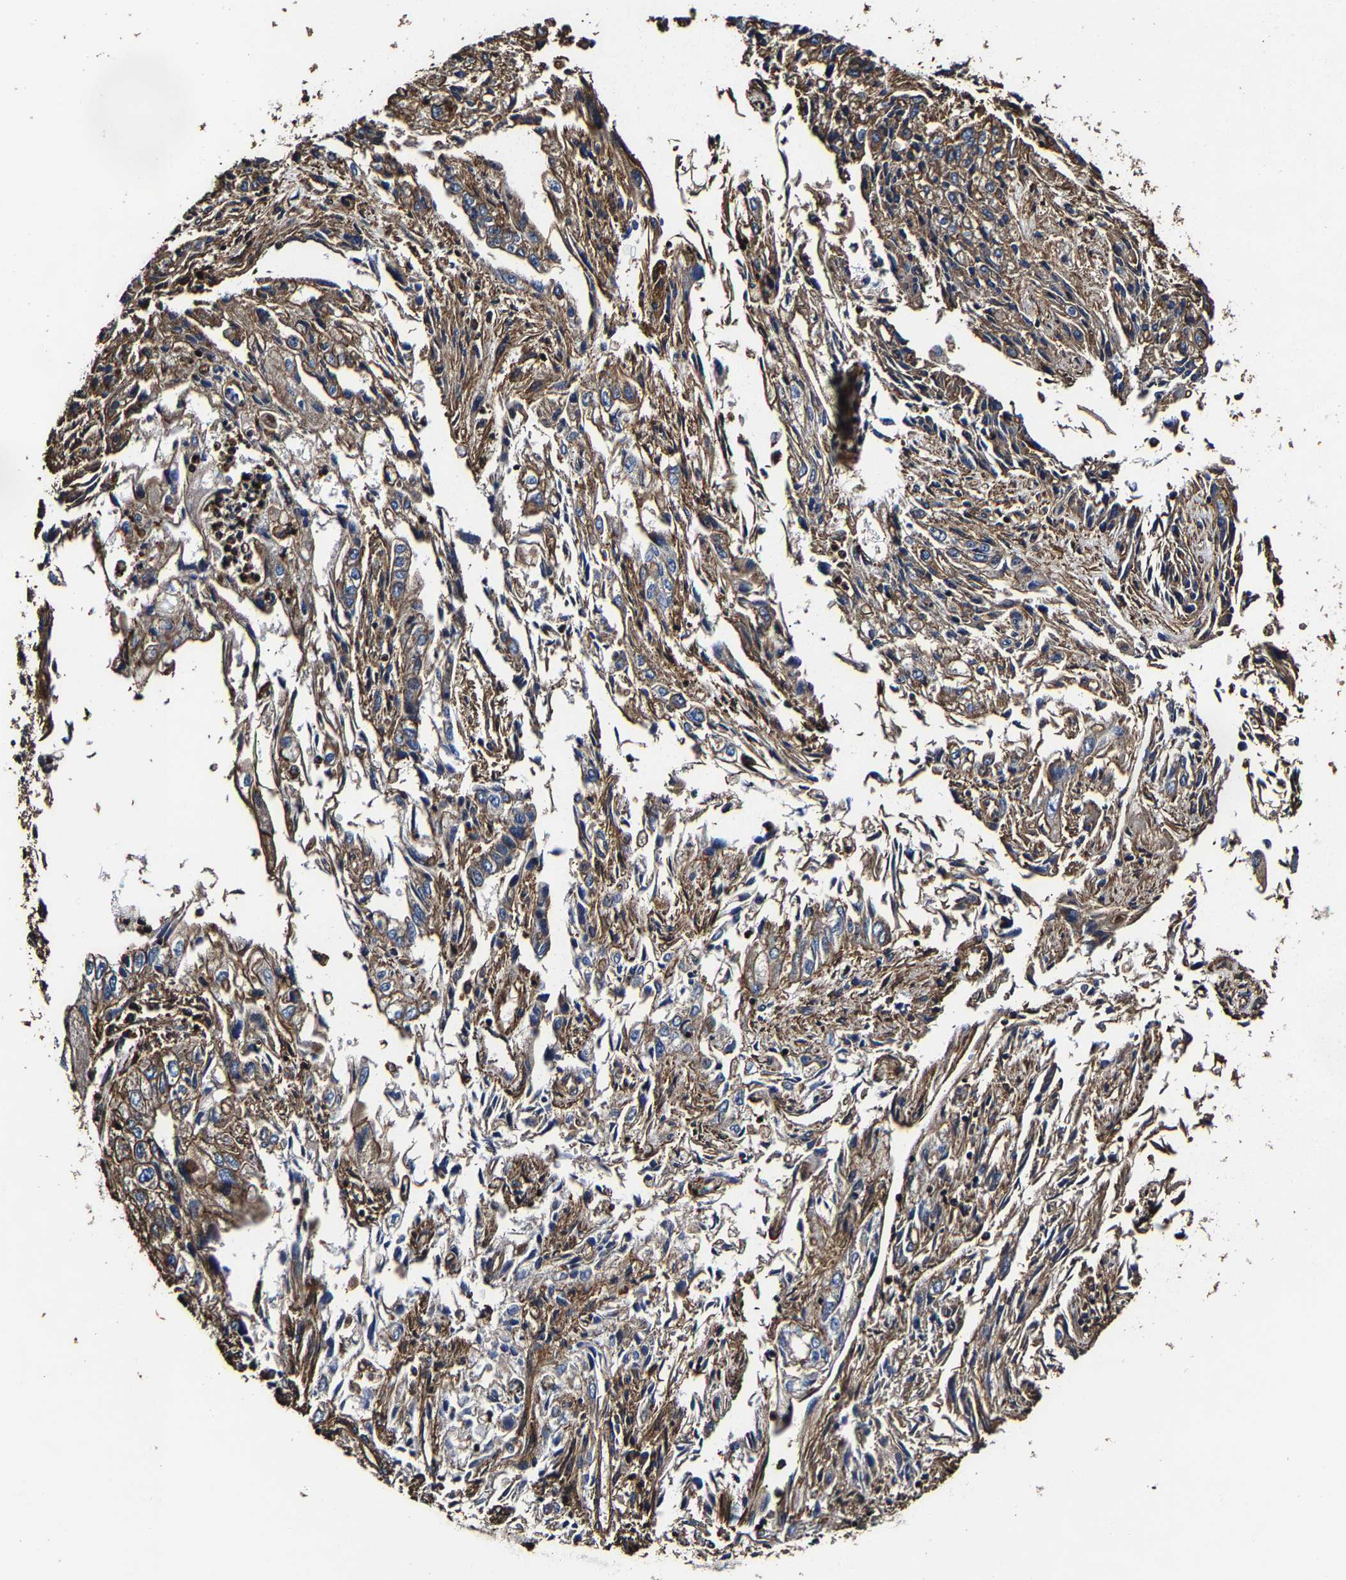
{"staining": {"intensity": "moderate", "quantity": ">75%", "location": "cytoplasmic/membranous"}, "tissue": "endometrial cancer", "cell_type": "Tumor cells", "image_type": "cancer", "snomed": [{"axis": "morphology", "description": "Adenocarcinoma, NOS"}, {"axis": "topography", "description": "Endometrium"}], "caption": "Protein analysis of endometrial cancer (adenocarcinoma) tissue exhibits moderate cytoplasmic/membranous staining in approximately >75% of tumor cells.", "gene": "SSH3", "patient": {"sex": "female", "age": 49}}